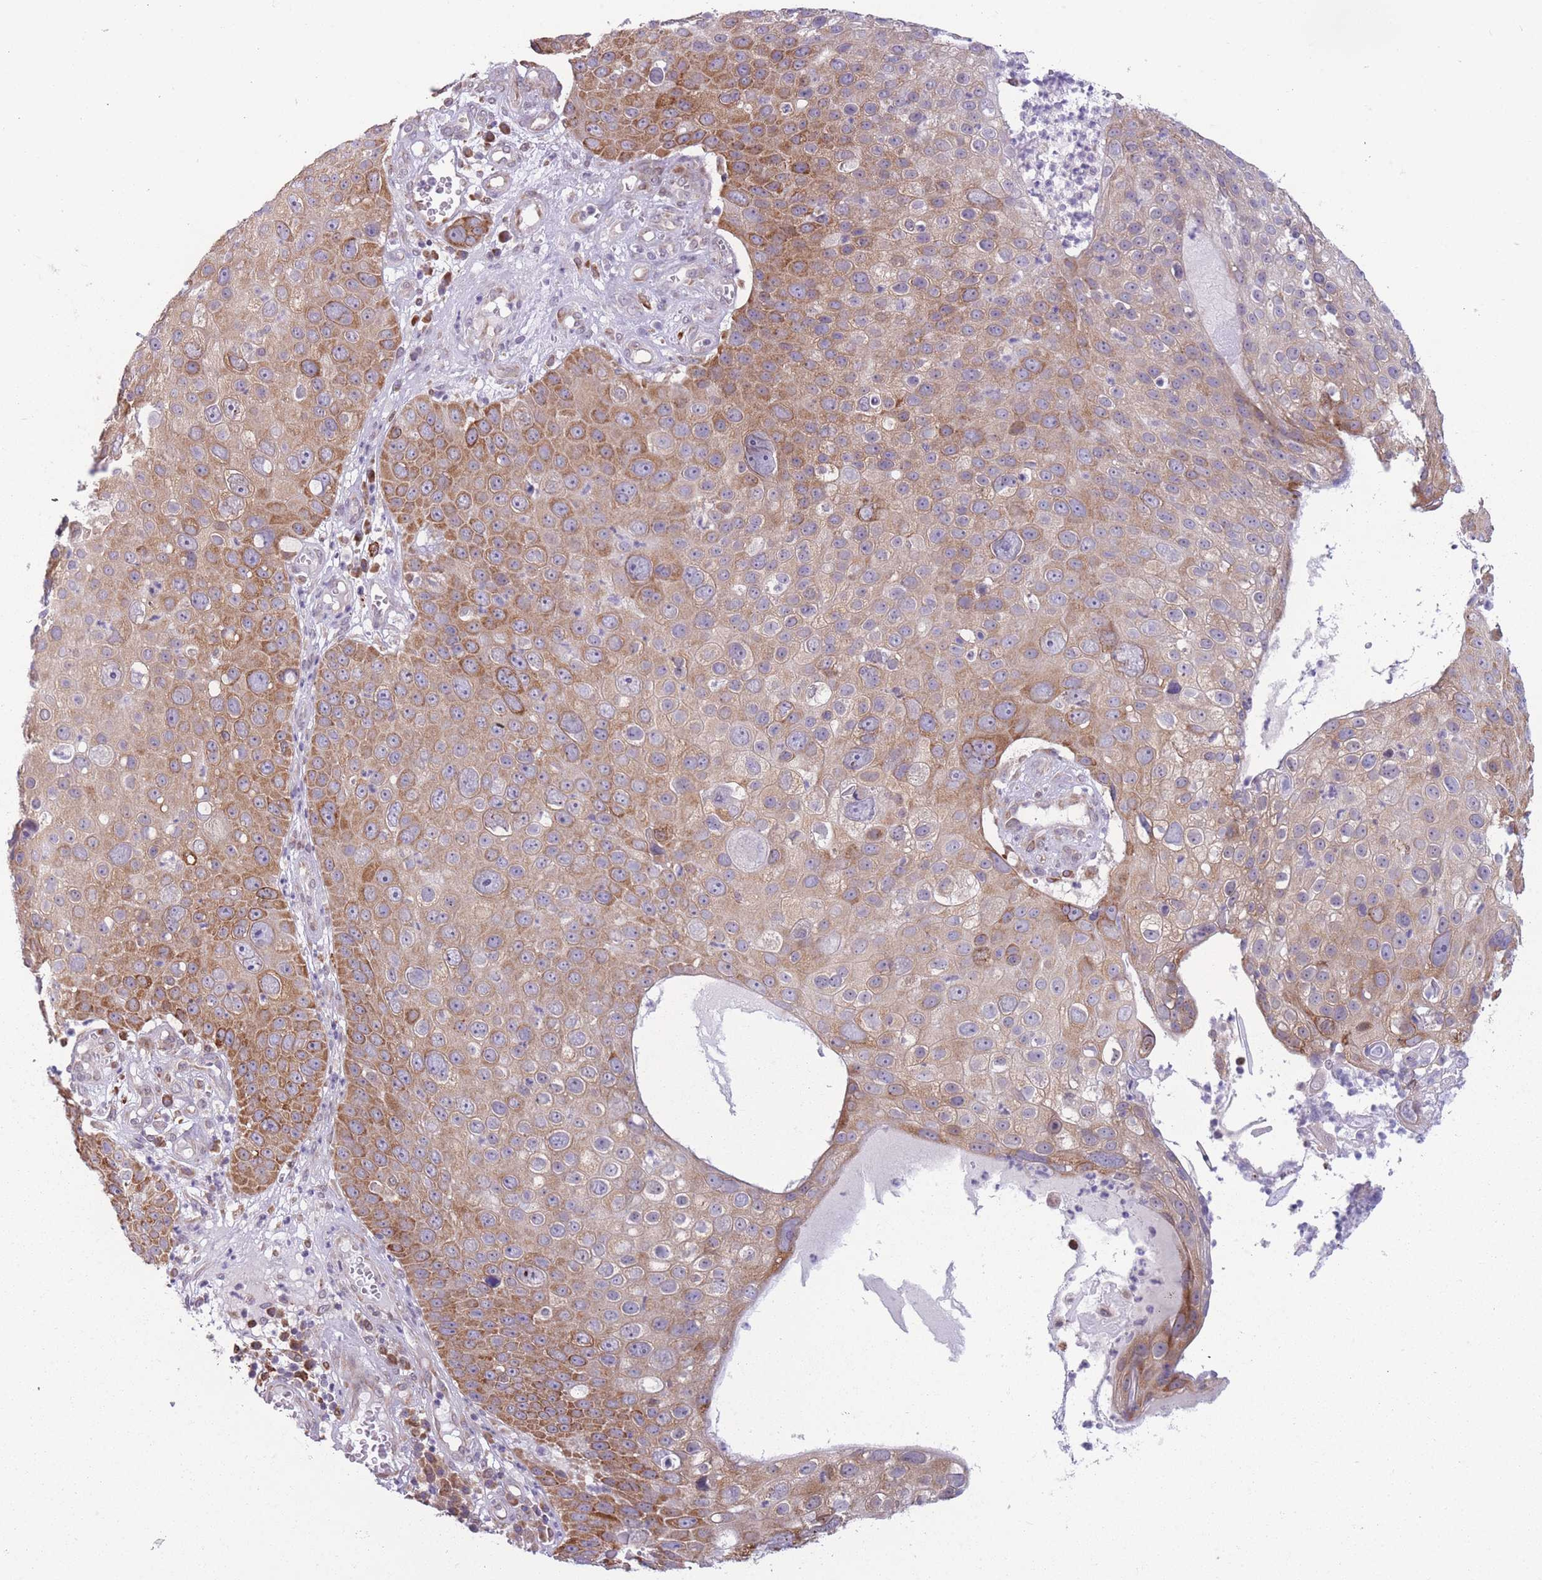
{"staining": {"intensity": "moderate", "quantity": ">75%", "location": "cytoplasmic/membranous"}, "tissue": "skin cancer", "cell_type": "Tumor cells", "image_type": "cancer", "snomed": [{"axis": "morphology", "description": "Squamous cell carcinoma, NOS"}, {"axis": "topography", "description": "Skin"}], "caption": "A histopathology image of human skin cancer stained for a protein reveals moderate cytoplasmic/membranous brown staining in tumor cells.", "gene": "TMEM121", "patient": {"sex": "male", "age": 71}}